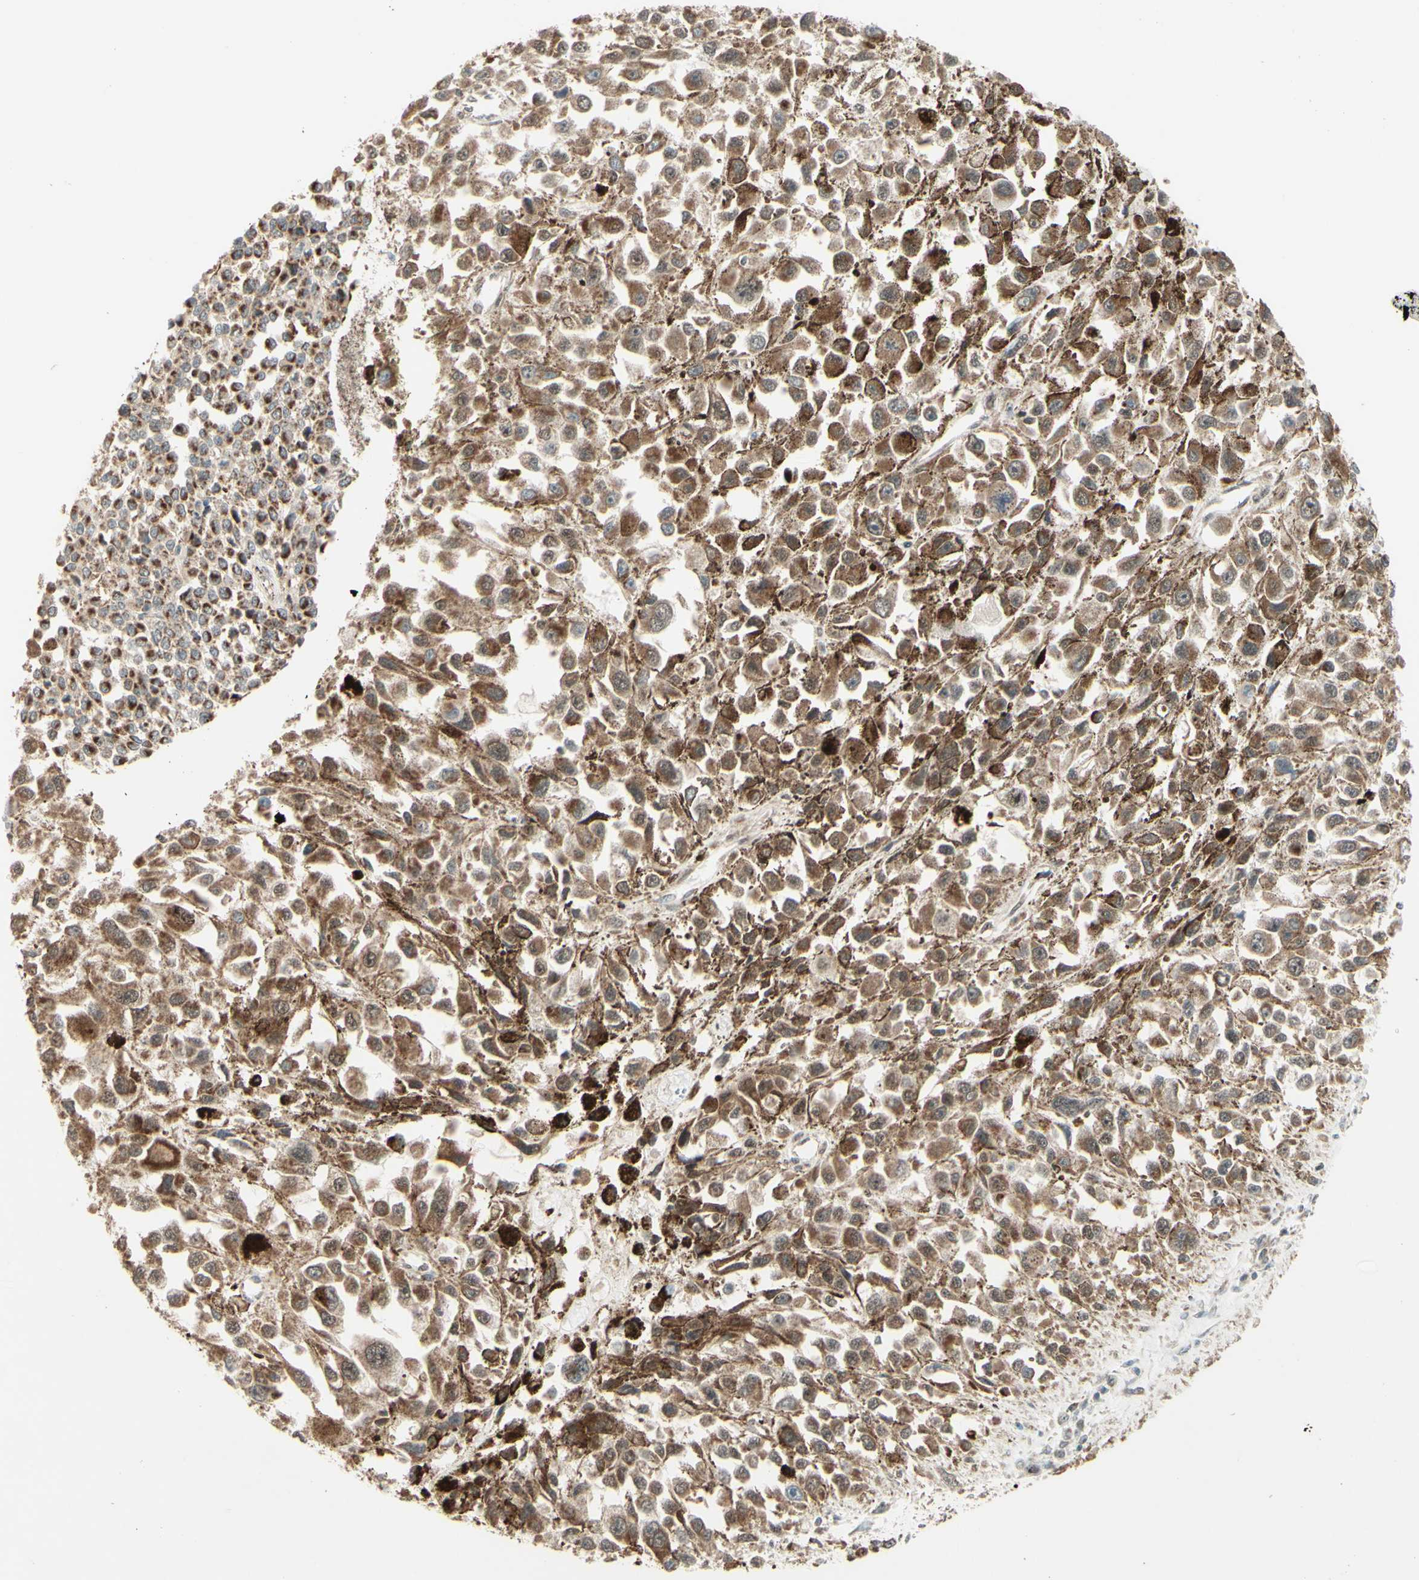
{"staining": {"intensity": "moderate", "quantity": ">75%", "location": "cytoplasmic/membranous"}, "tissue": "melanoma", "cell_type": "Tumor cells", "image_type": "cancer", "snomed": [{"axis": "morphology", "description": "Malignant melanoma, Metastatic site"}, {"axis": "topography", "description": "Lymph node"}], "caption": "A photomicrograph of human malignant melanoma (metastatic site) stained for a protein demonstrates moderate cytoplasmic/membranous brown staining in tumor cells.", "gene": "DHRS3", "patient": {"sex": "male", "age": 59}}